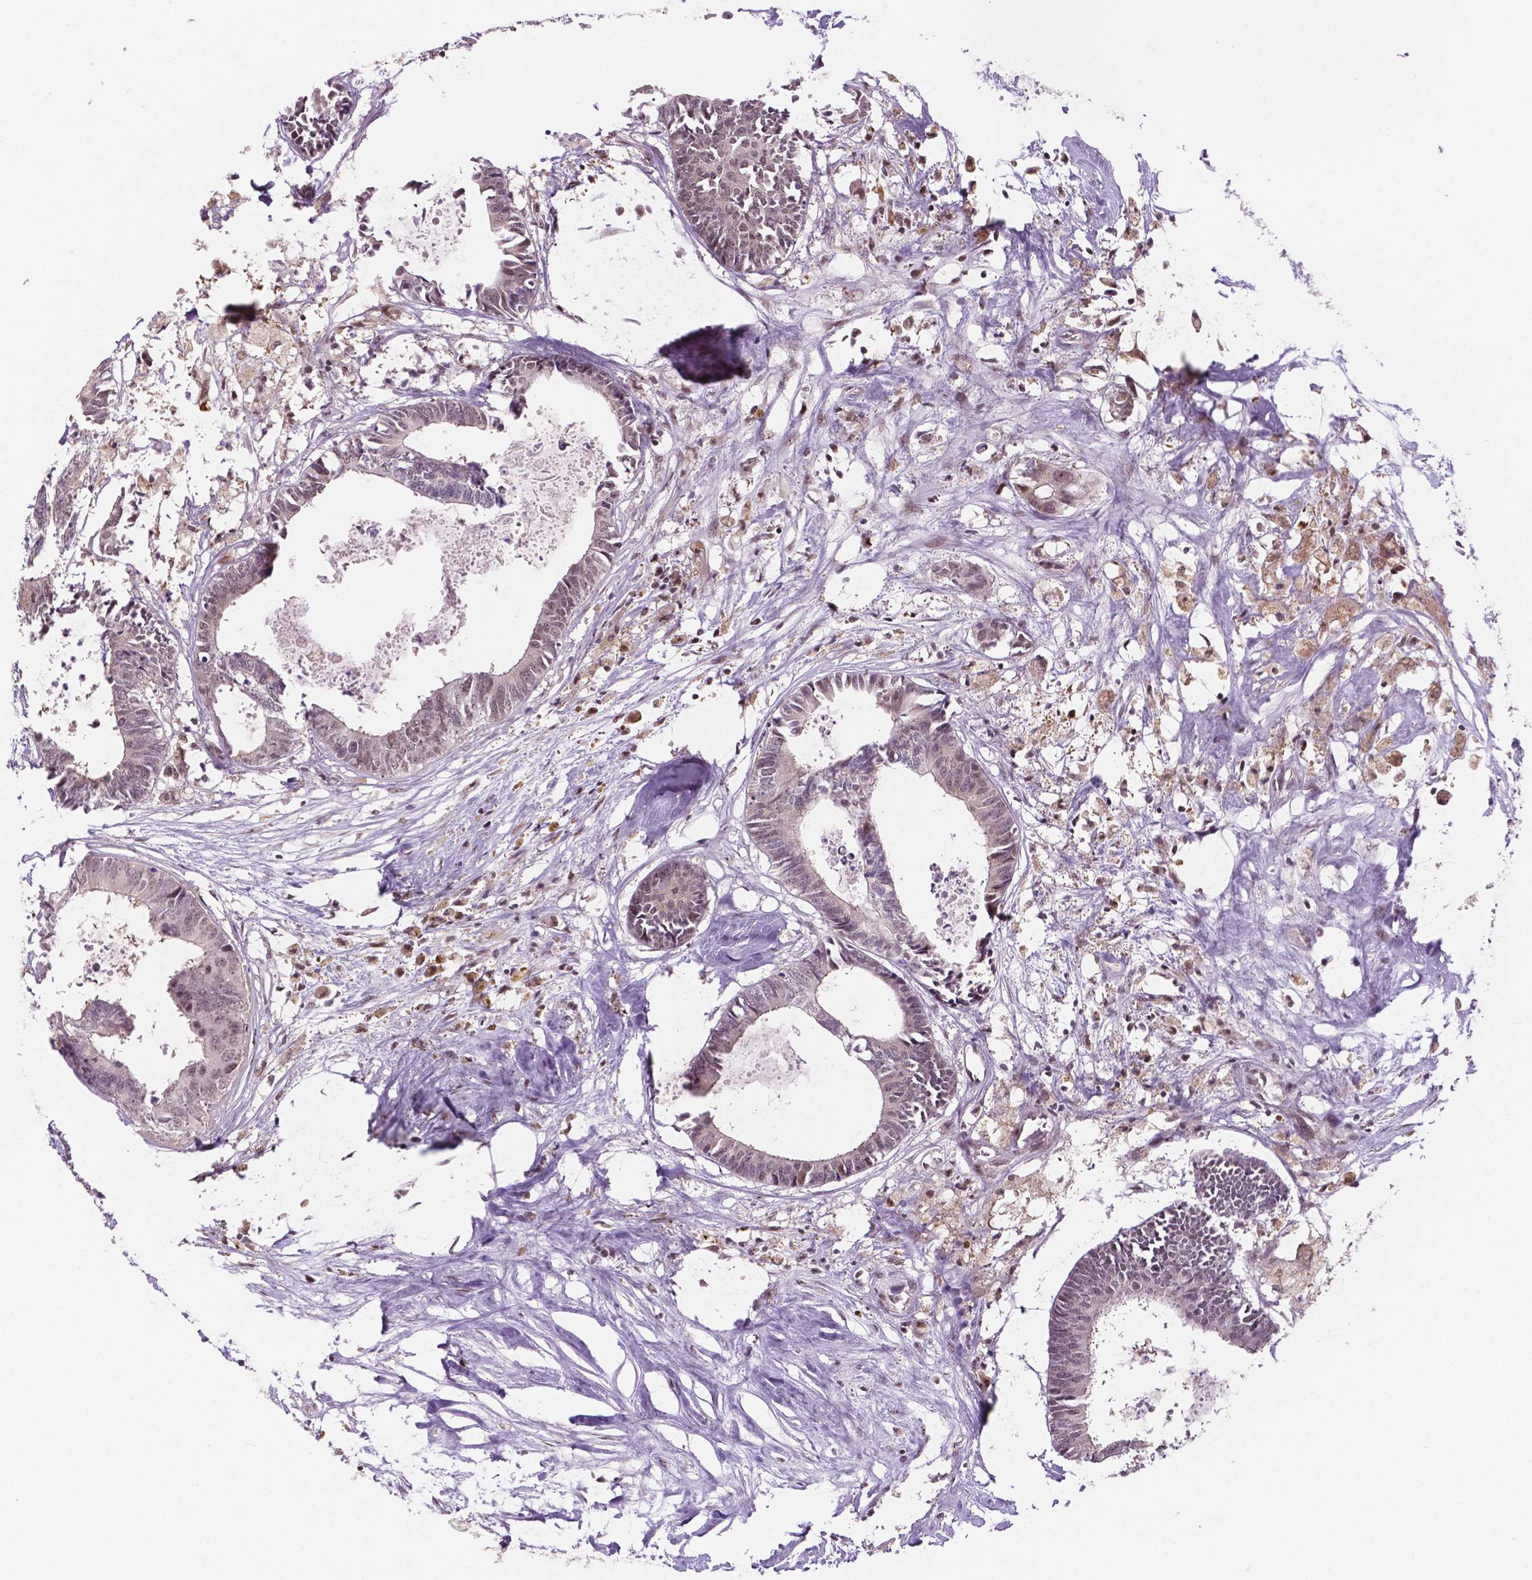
{"staining": {"intensity": "weak", "quantity": "<25%", "location": "nuclear"}, "tissue": "colorectal cancer", "cell_type": "Tumor cells", "image_type": "cancer", "snomed": [{"axis": "morphology", "description": "Adenocarcinoma, NOS"}, {"axis": "topography", "description": "Colon"}, {"axis": "topography", "description": "Rectum"}], "caption": "This is a histopathology image of IHC staining of colorectal cancer (adenocarcinoma), which shows no expression in tumor cells.", "gene": "PER2", "patient": {"sex": "male", "age": 57}}